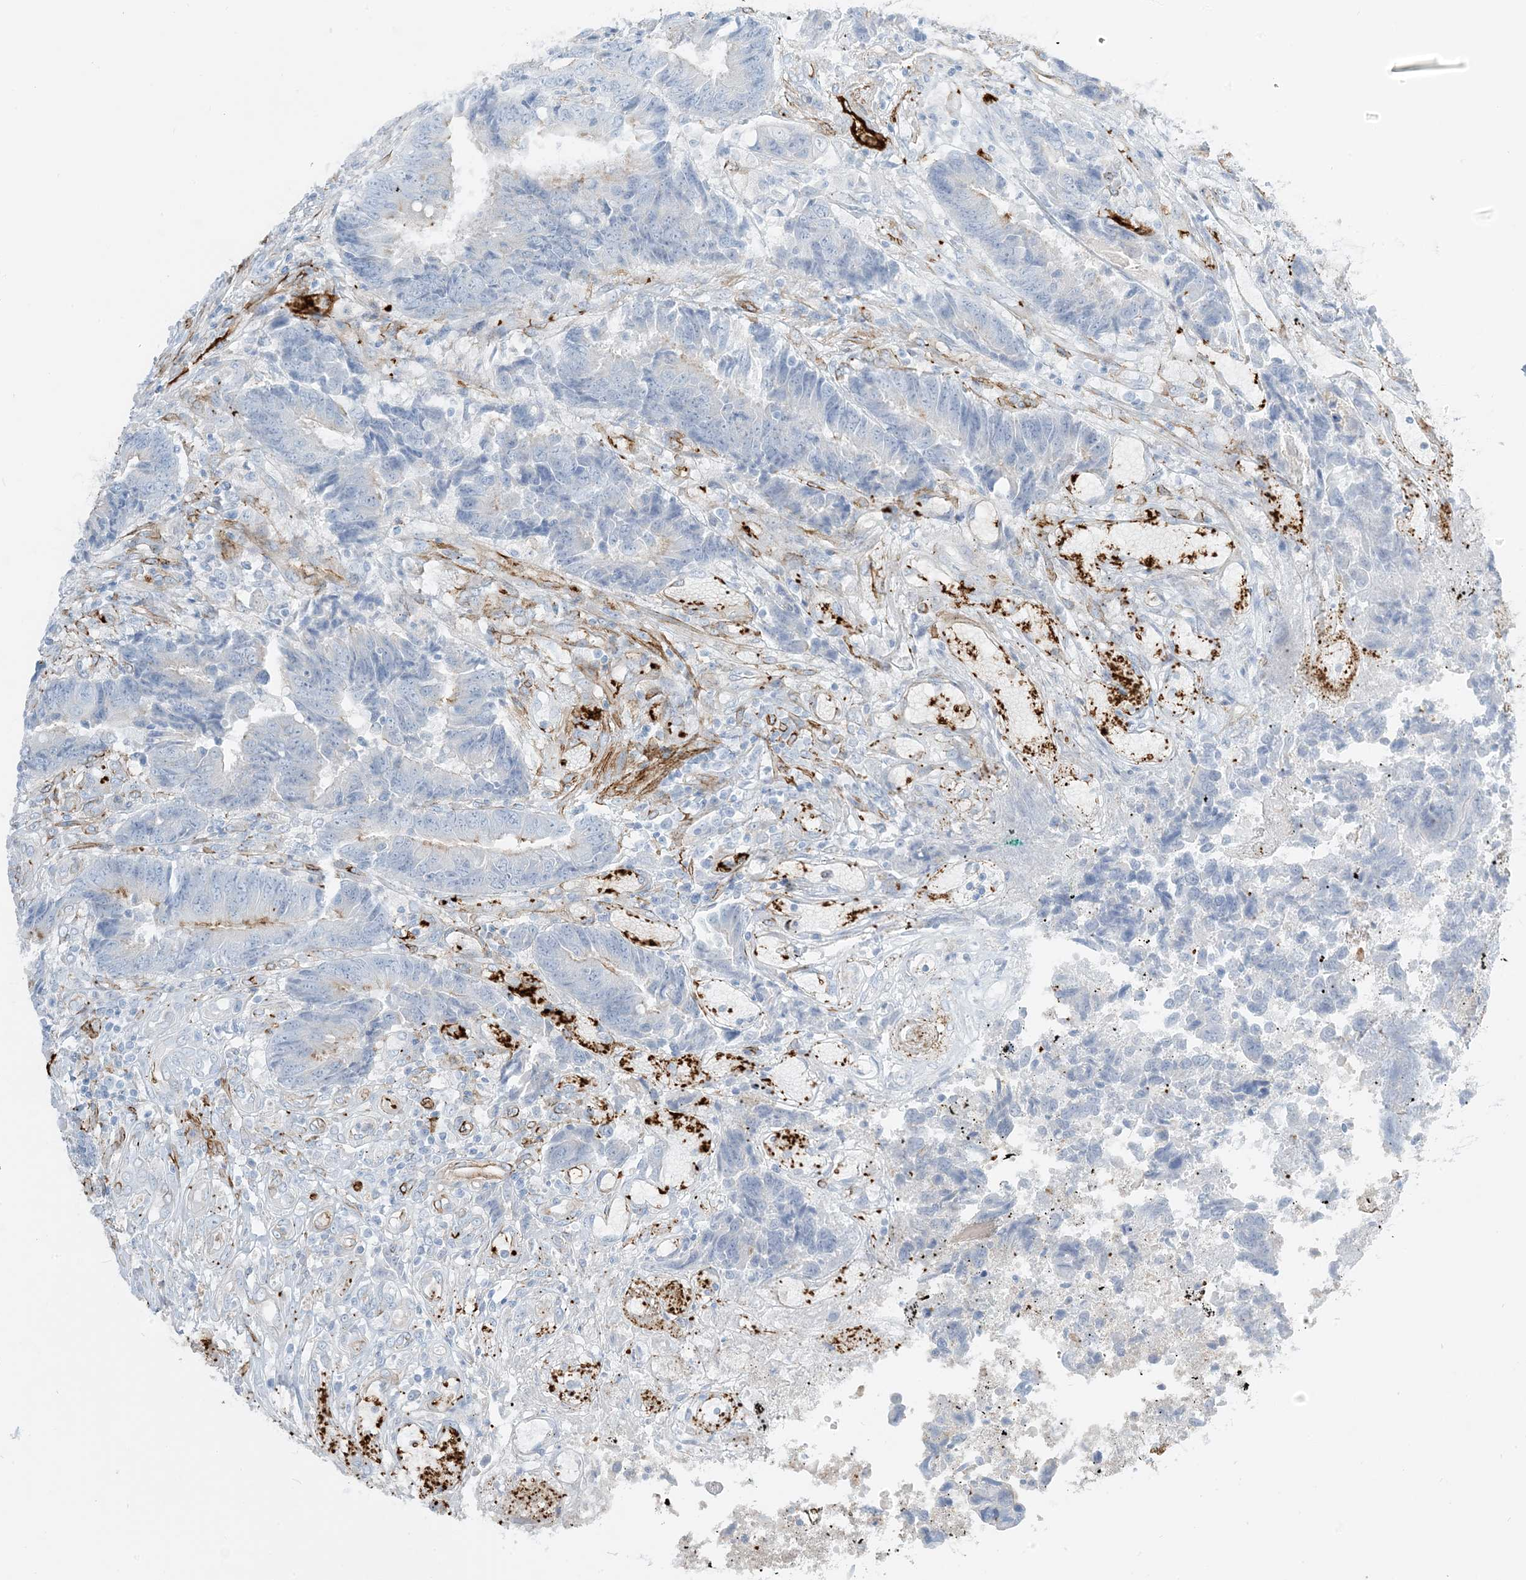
{"staining": {"intensity": "negative", "quantity": "none", "location": "none"}, "tissue": "colorectal cancer", "cell_type": "Tumor cells", "image_type": "cancer", "snomed": [{"axis": "morphology", "description": "Adenocarcinoma, NOS"}, {"axis": "topography", "description": "Rectum"}], "caption": "The immunohistochemistry histopathology image has no significant staining in tumor cells of colorectal cancer tissue.", "gene": "EPS8L3", "patient": {"sex": "male", "age": 84}}